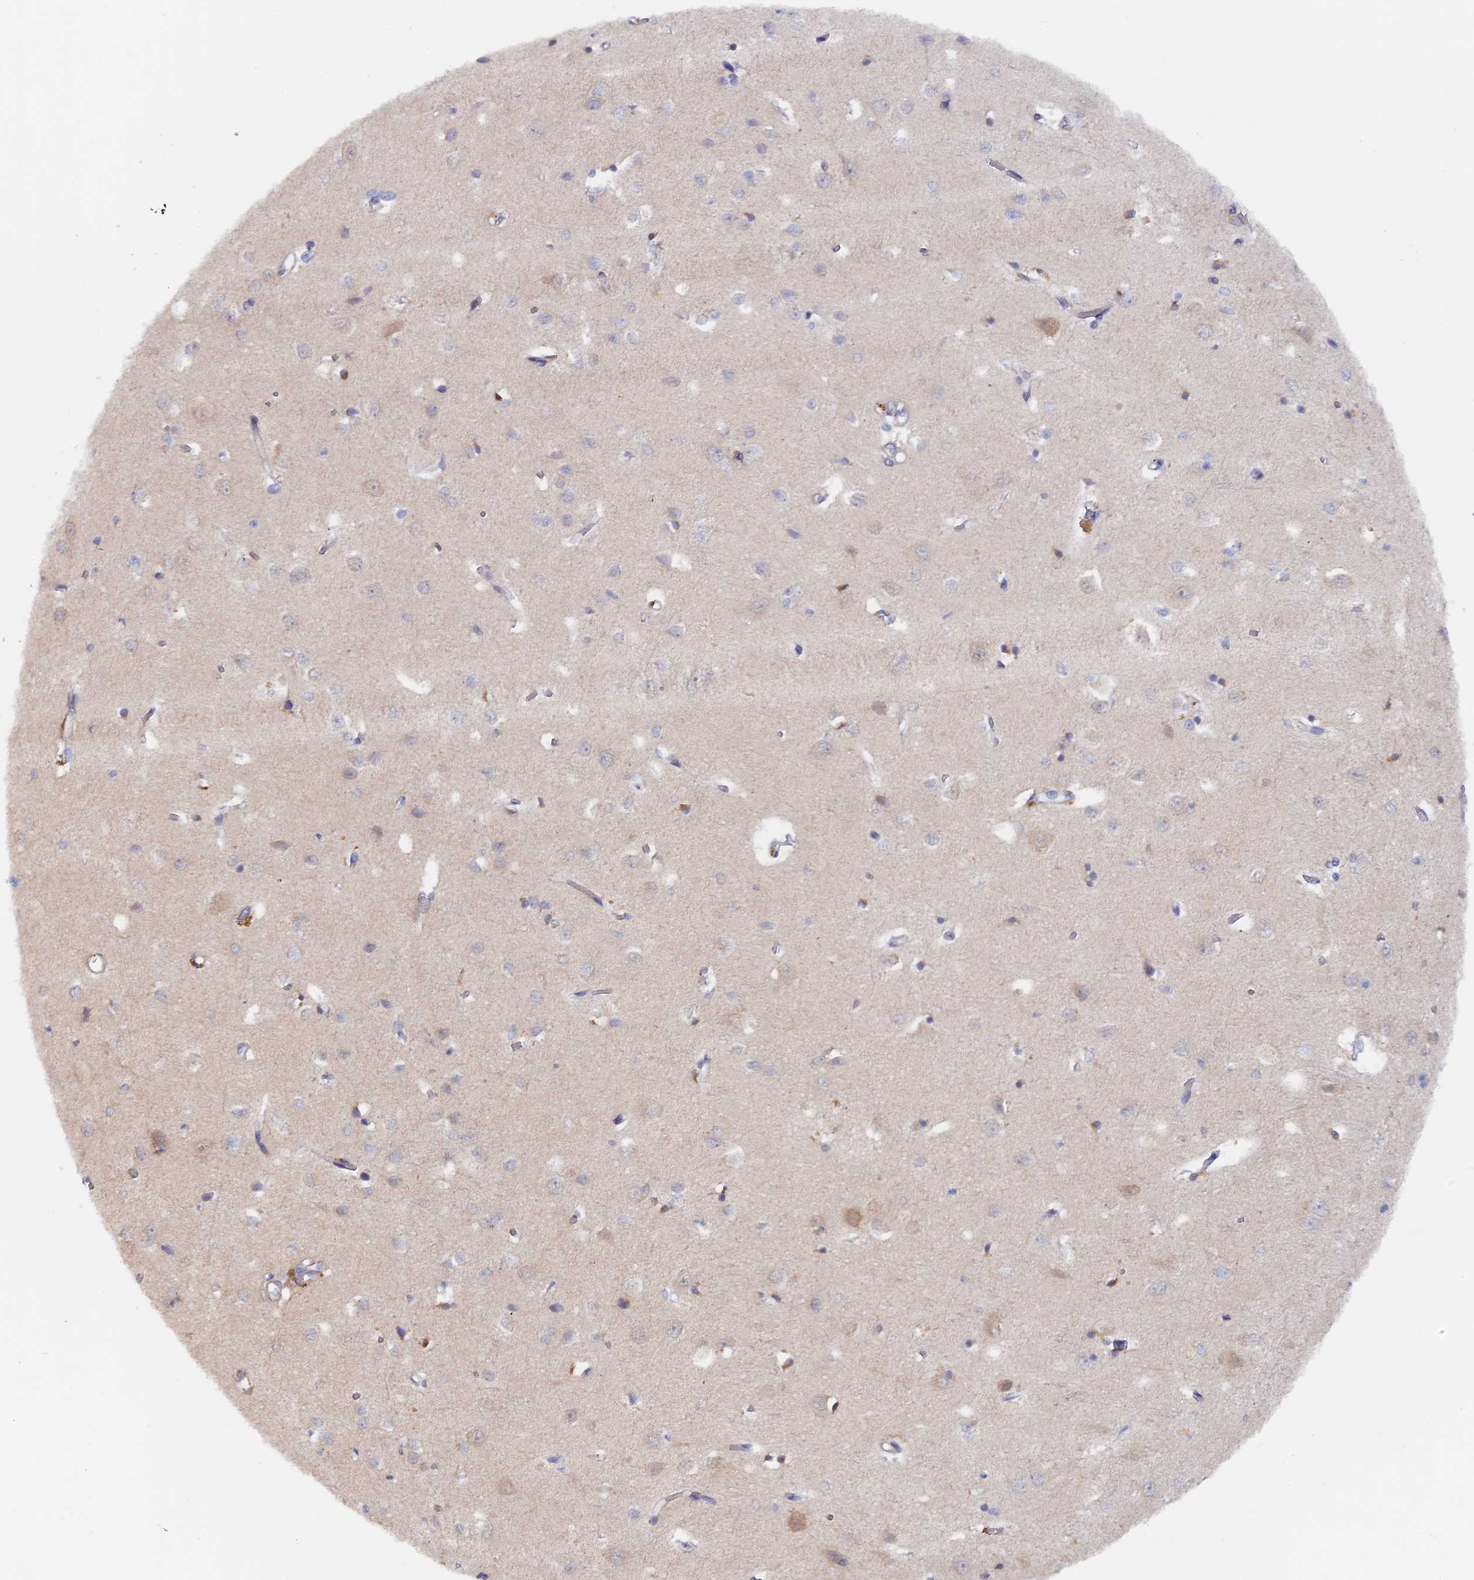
{"staining": {"intensity": "negative", "quantity": "none", "location": "none"}, "tissue": "cerebral cortex", "cell_type": "Endothelial cells", "image_type": "normal", "snomed": [{"axis": "morphology", "description": "Normal tissue, NOS"}, {"axis": "topography", "description": "Cerebral cortex"}], "caption": "This photomicrograph is of normal cerebral cortex stained with immunohistochemistry to label a protein in brown with the nuclei are counter-stained blue. There is no positivity in endothelial cells.", "gene": "ELOVL6", "patient": {"sex": "female", "age": 64}}